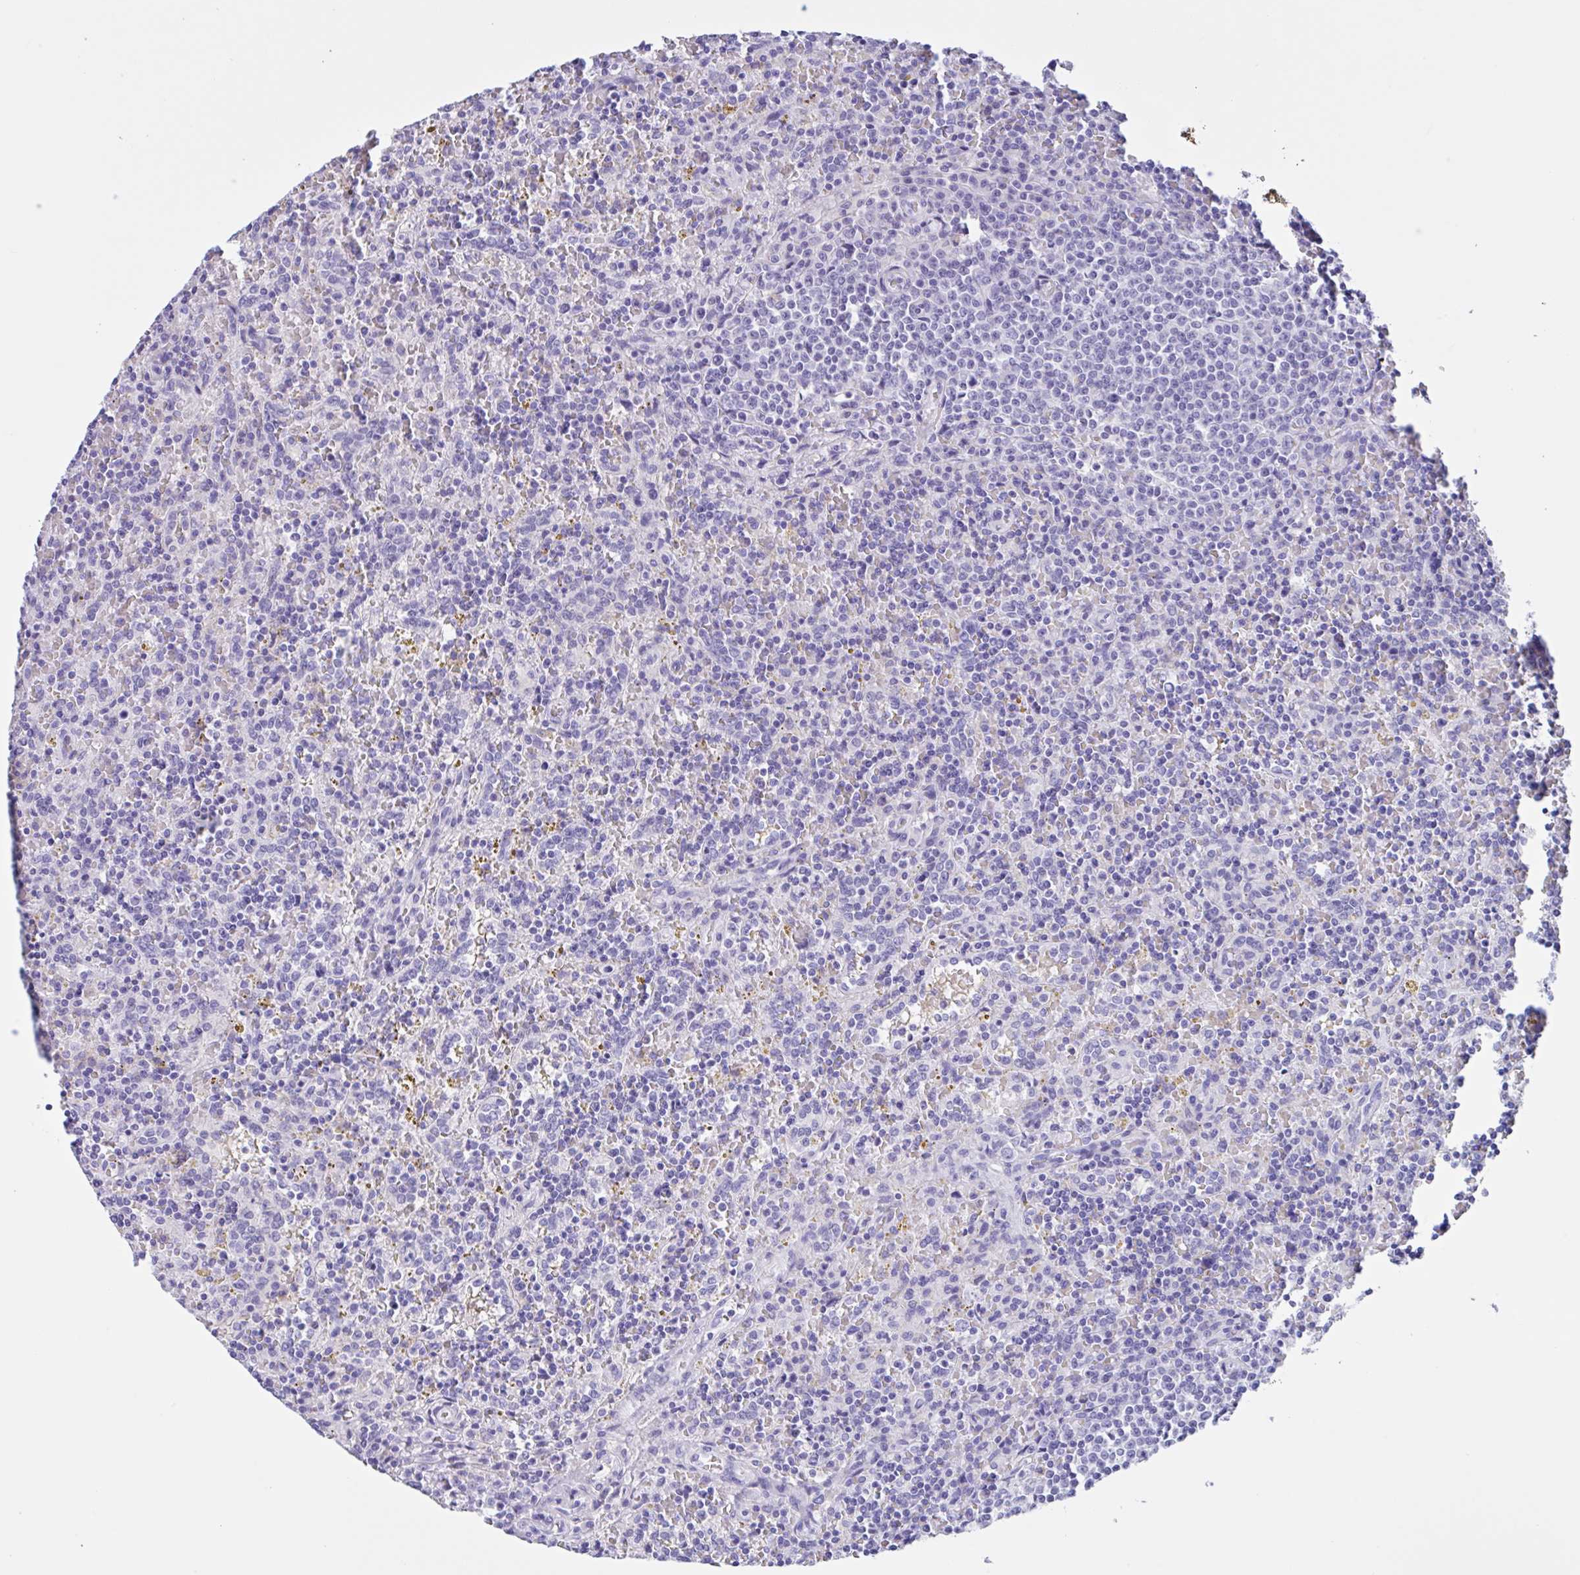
{"staining": {"intensity": "negative", "quantity": "none", "location": "none"}, "tissue": "lymphoma", "cell_type": "Tumor cells", "image_type": "cancer", "snomed": [{"axis": "morphology", "description": "Malignant lymphoma, non-Hodgkin's type, Low grade"}, {"axis": "topography", "description": "Spleen"}], "caption": "Histopathology image shows no significant protein staining in tumor cells of lymphoma.", "gene": "LARGE2", "patient": {"sex": "male", "age": 67}}